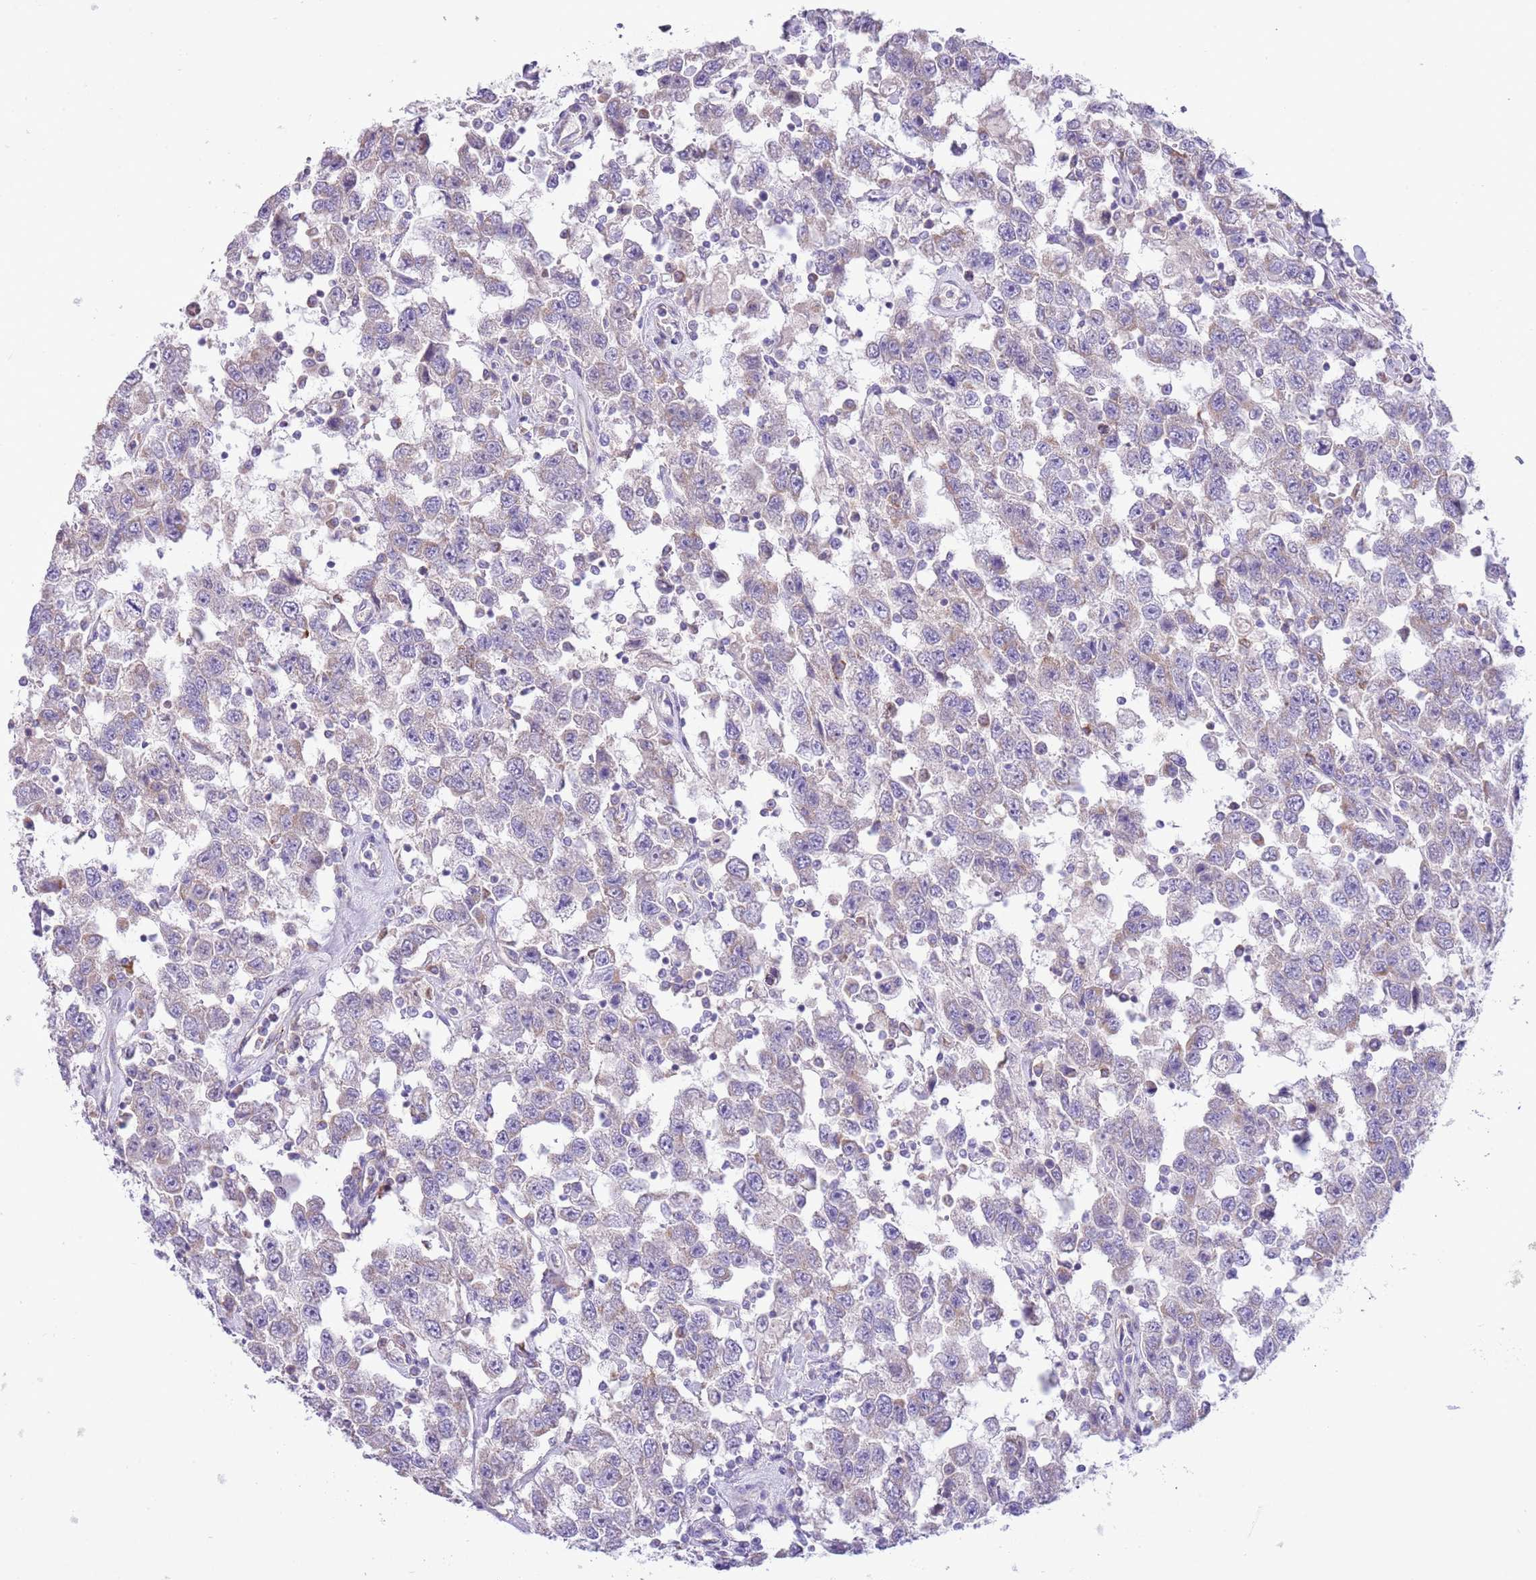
{"staining": {"intensity": "negative", "quantity": "none", "location": "none"}, "tissue": "testis cancer", "cell_type": "Tumor cells", "image_type": "cancer", "snomed": [{"axis": "morphology", "description": "Seminoma, NOS"}, {"axis": "topography", "description": "Testis"}], "caption": "The IHC image has no significant expression in tumor cells of testis cancer (seminoma) tissue.", "gene": "OAZ2", "patient": {"sex": "male", "age": 41}}